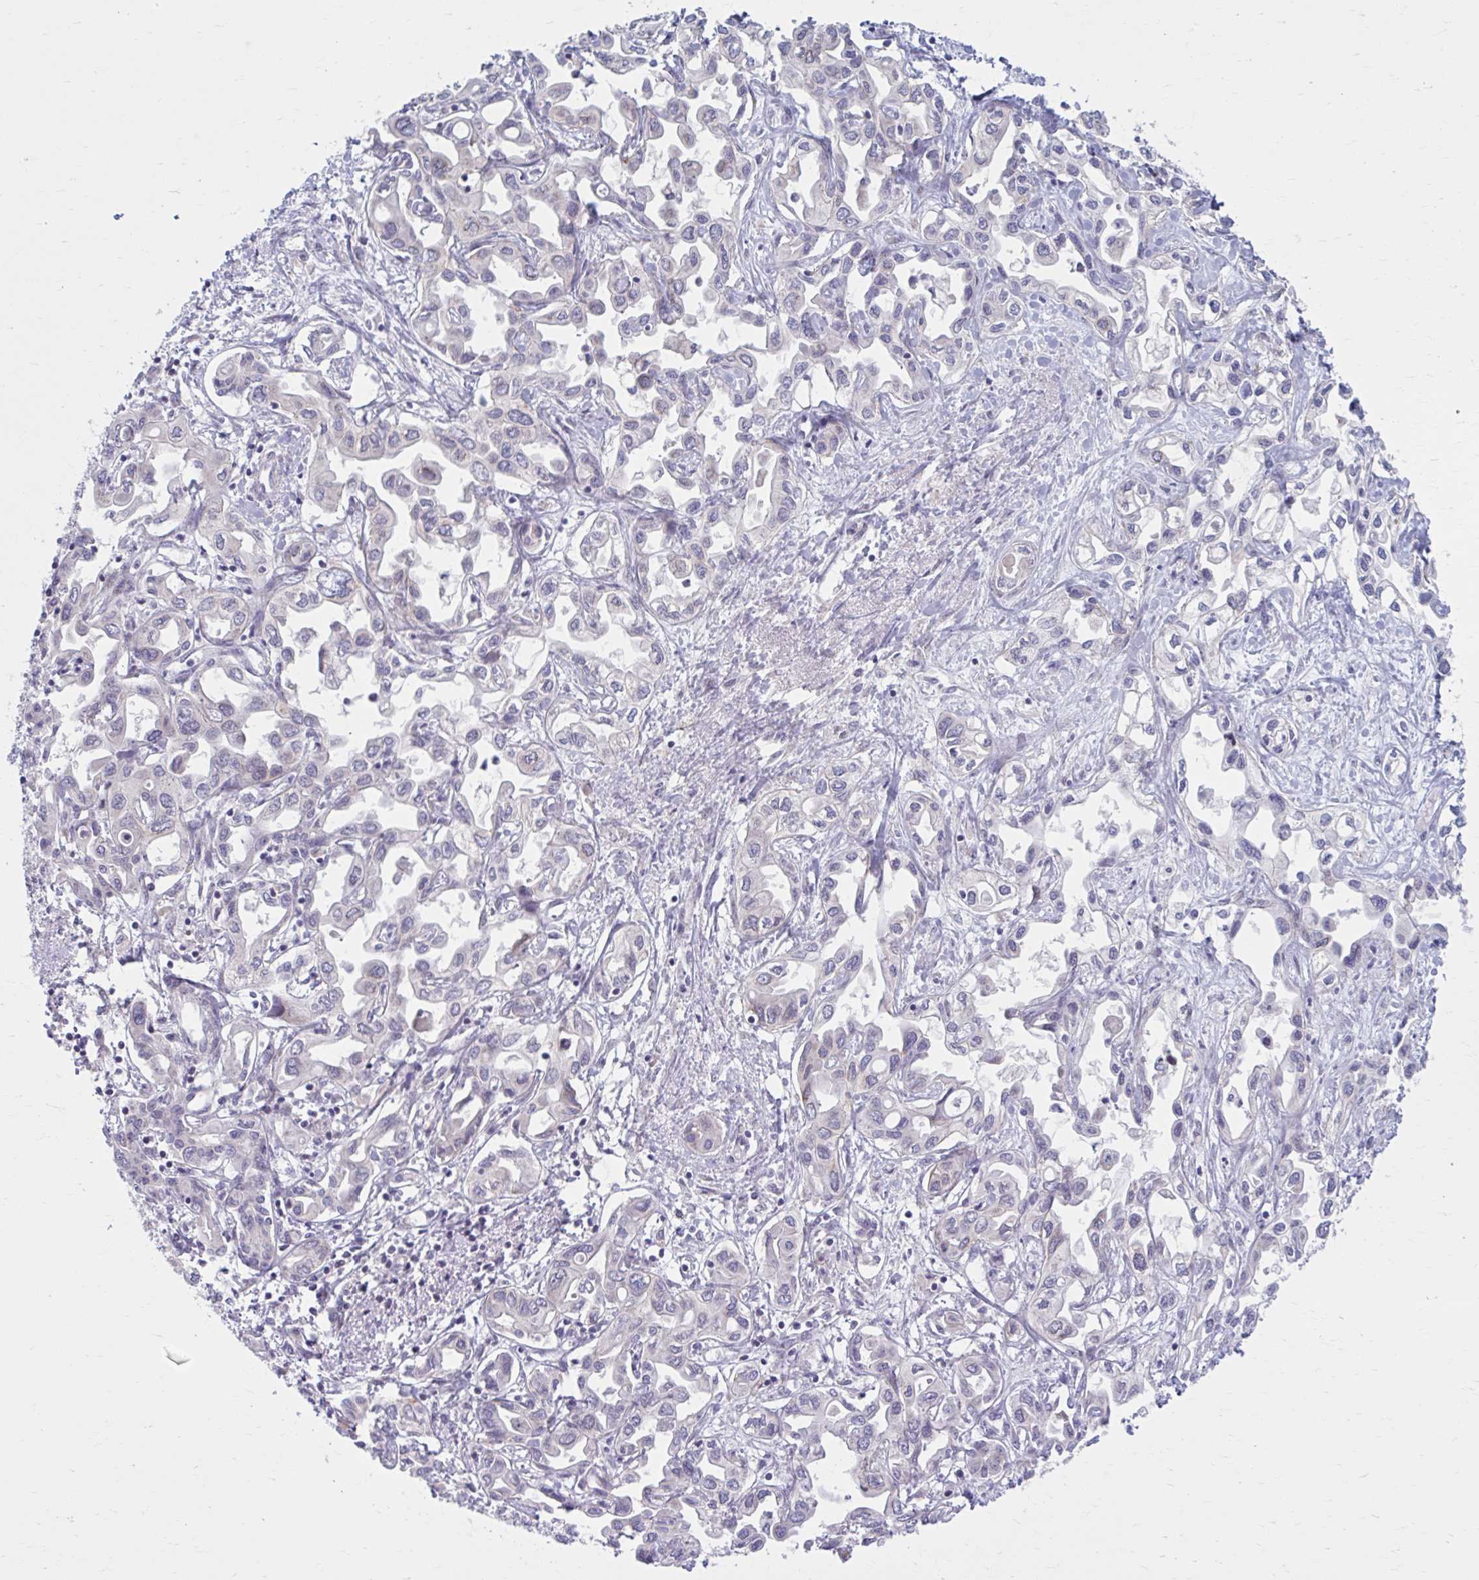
{"staining": {"intensity": "weak", "quantity": "<25%", "location": "cytoplasmic/membranous"}, "tissue": "liver cancer", "cell_type": "Tumor cells", "image_type": "cancer", "snomed": [{"axis": "morphology", "description": "Cholangiocarcinoma"}, {"axis": "topography", "description": "Liver"}], "caption": "Liver cancer (cholangiocarcinoma) stained for a protein using IHC reveals no expression tumor cells.", "gene": "CHST3", "patient": {"sex": "female", "age": 64}}